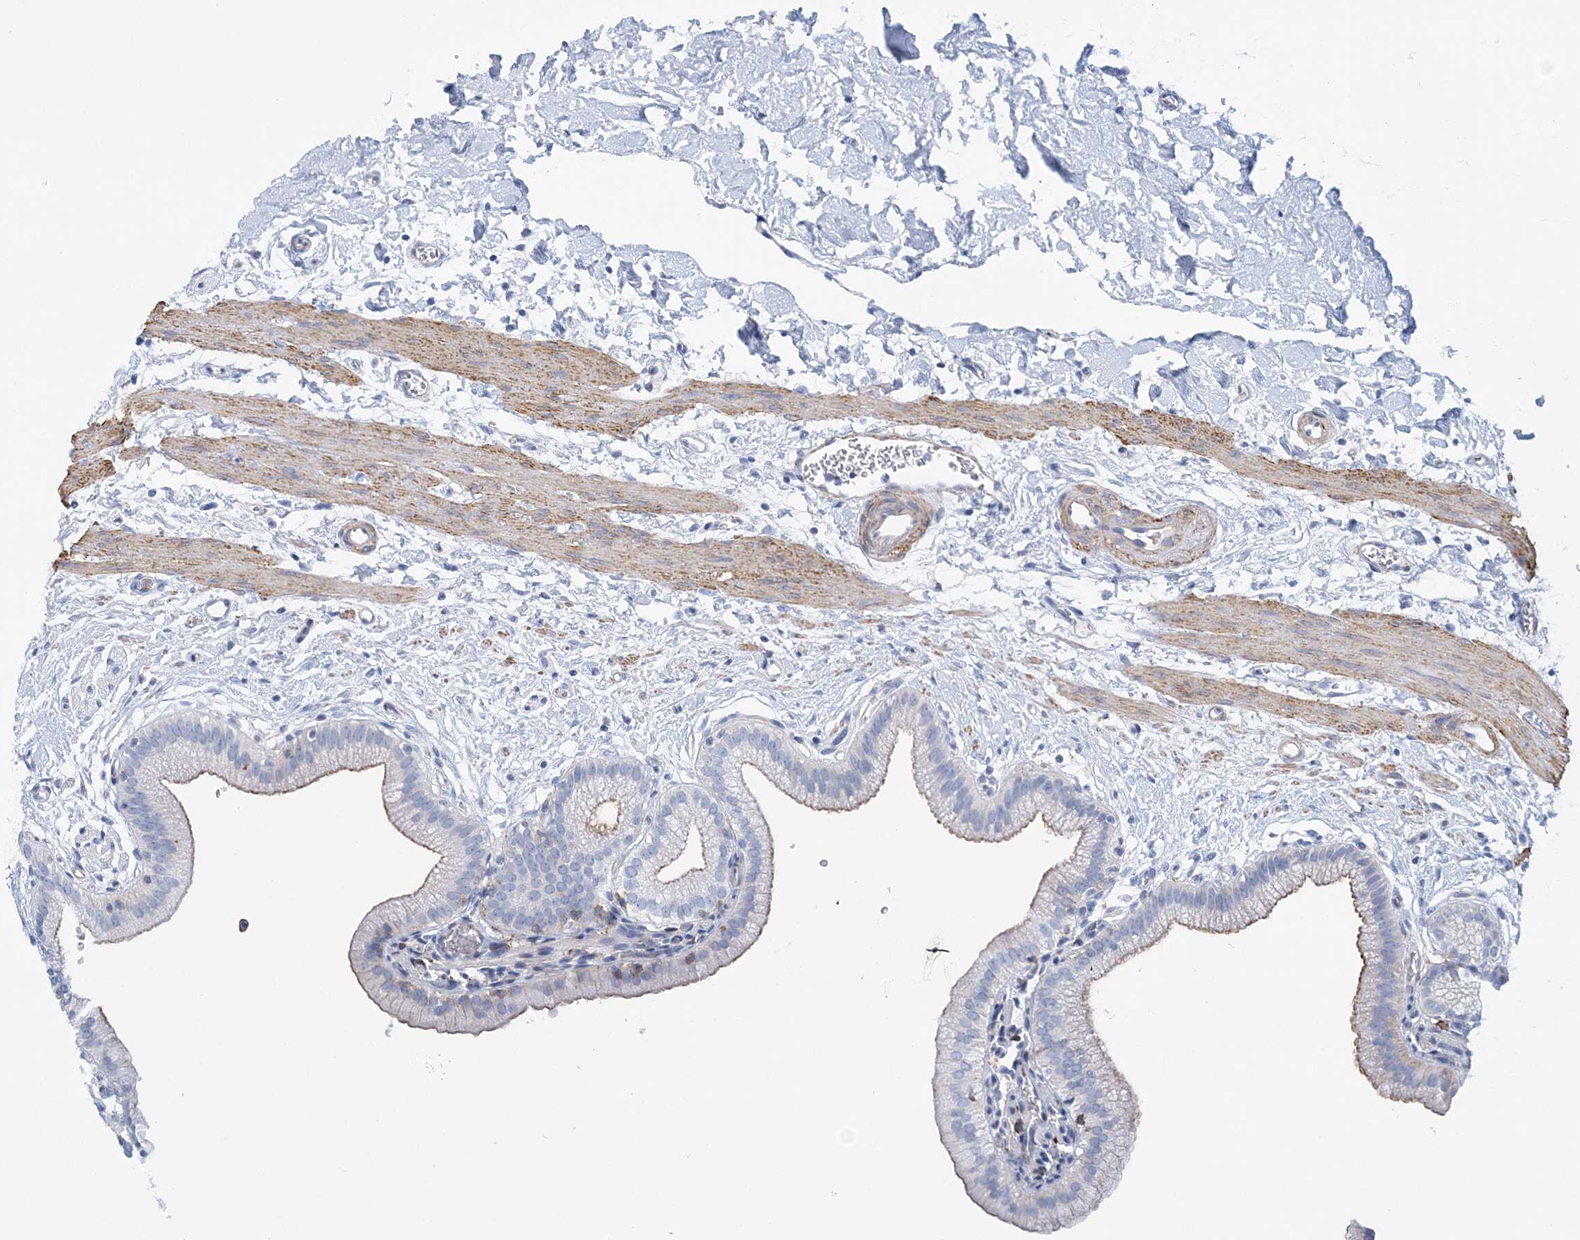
{"staining": {"intensity": "moderate", "quantity": "25%-75%", "location": "cytoplasmic/membranous"}, "tissue": "gallbladder", "cell_type": "Glandular cells", "image_type": "normal", "snomed": [{"axis": "morphology", "description": "Normal tissue, NOS"}, {"axis": "topography", "description": "Gallbladder"}], "caption": "Glandular cells display medium levels of moderate cytoplasmic/membranous positivity in about 25%-75% of cells in benign gallbladder.", "gene": "C11orf21", "patient": {"sex": "male", "age": 55}}